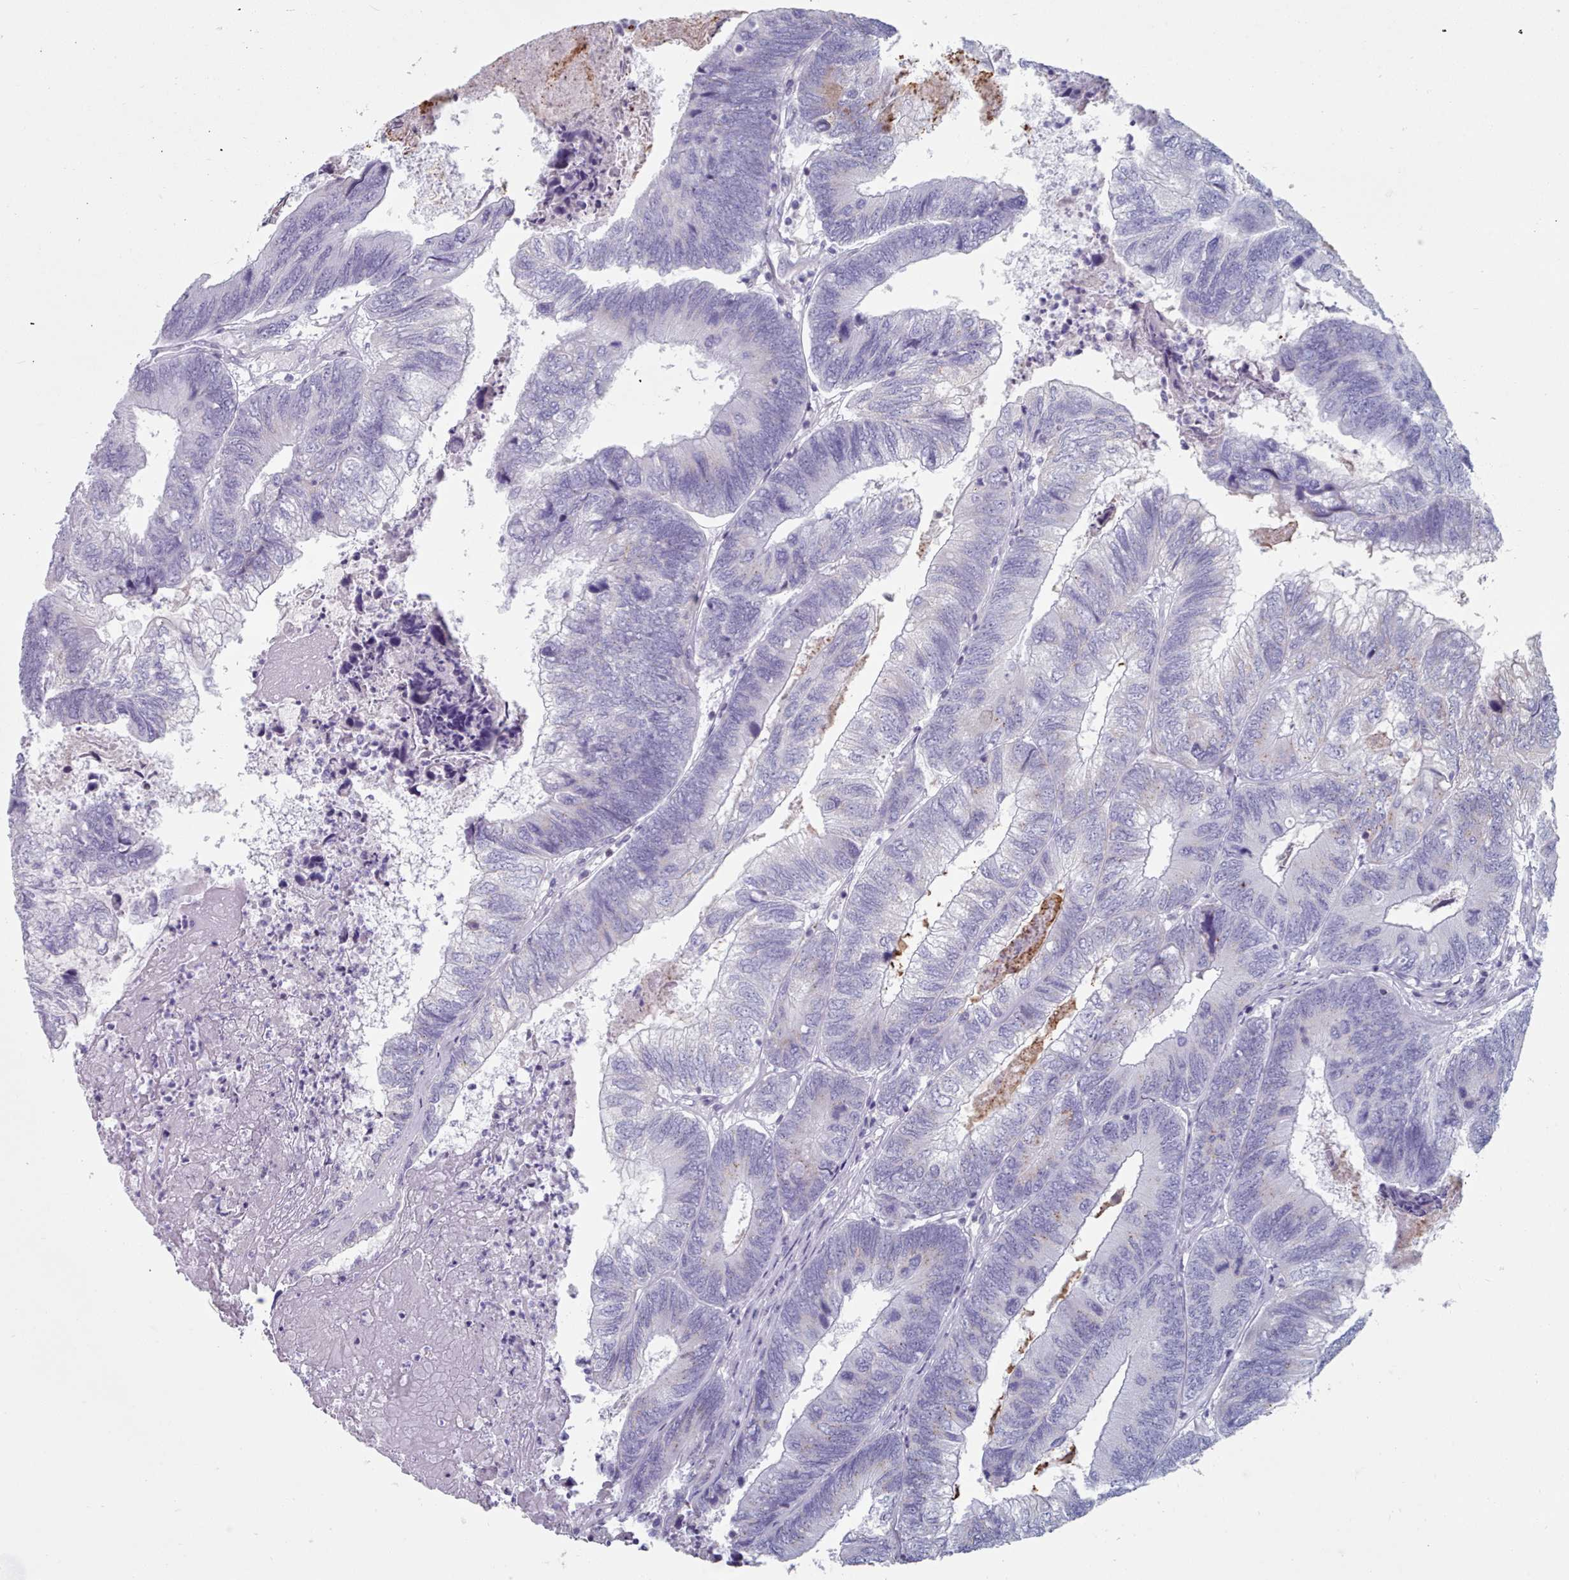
{"staining": {"intensity": "negative", "quantity": "none", "location": "none"}, "tissue": "colorectal cancer", "cell_type": "Tumor cells", "image_type": "cancer", "snomed": [{"axis": "morphology", "description": "Adenocarcinoma, NOS"}, {"axis": "topography", "description": "Colon"}], "caption": "A micrograph of colorectal cancer stained for a protein reveals no brown staining in tumor cells. The staining was performed using DAB (3,3'-diaminobenzidine) to visualize the protein expression in brown, while the nuclei were stained in blue with hematoxylin (Magnification: 20x).", "gene": "FAM170B", "patient": {"sex": "female", "age": 67}}